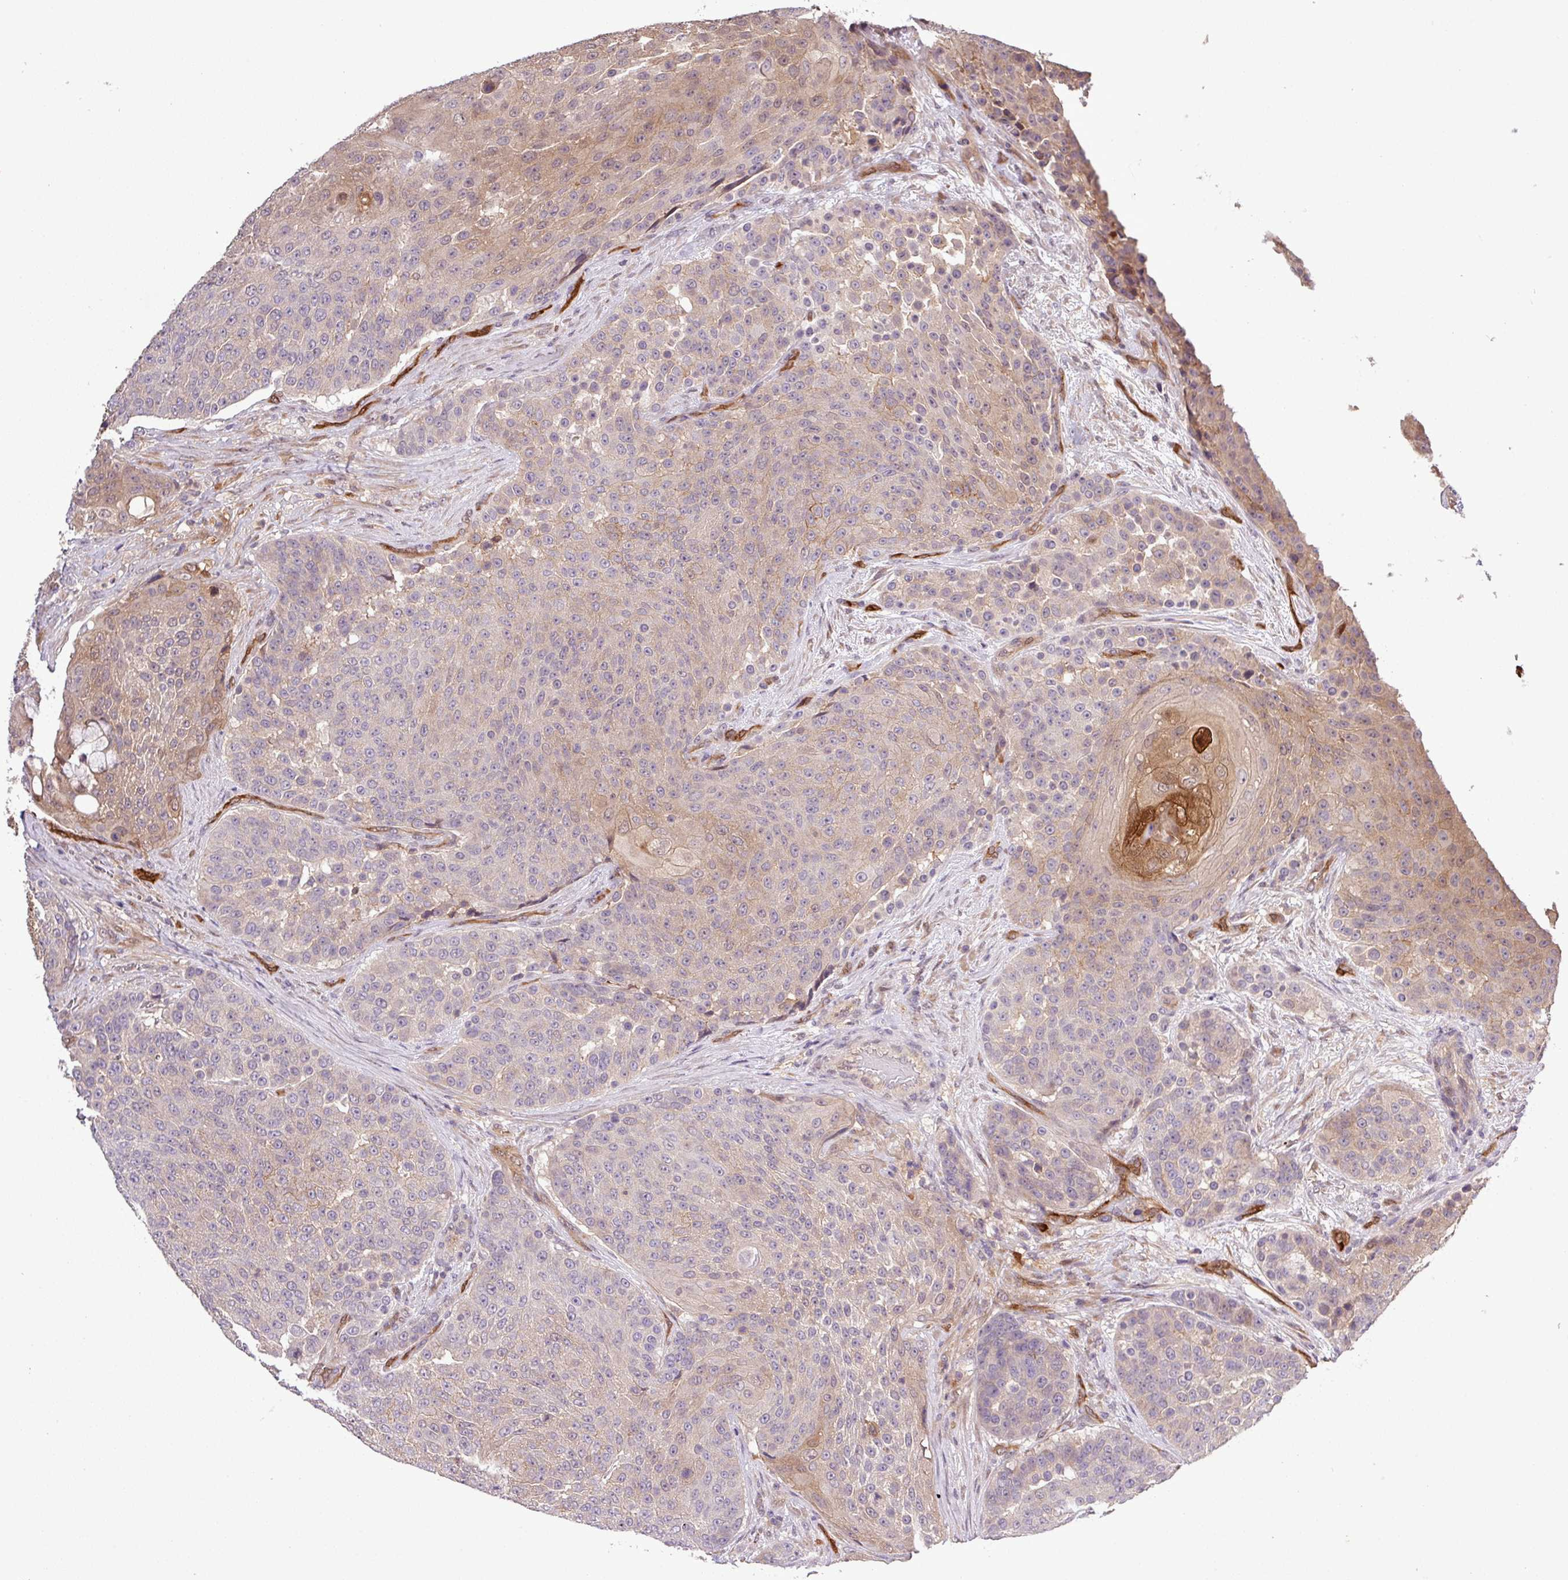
{"staining": {"intensity": "strong", "quantity": "<25%", "location": "cytoplasmic/membranous"}, "tissue": "urothelial cancer", "cell_type": "Tumor cells", "image_type": "cancer", "snomed": [{"axis": "morphology", "description": "Urothelial carcinoma, High grade"}, {"axis": "topography", "description": "Urinary bladder"}], "caption": "Immunohistochemical staining of human urothelial cancer exhibits strong cytoplasmic/membranous protein staining in about <25% of tumor cells. Ihc stains the protein in brown and the nuclei are stained blue.", "gene": "CARHSP1", "patient": {"sex": "female", "age": 63}}